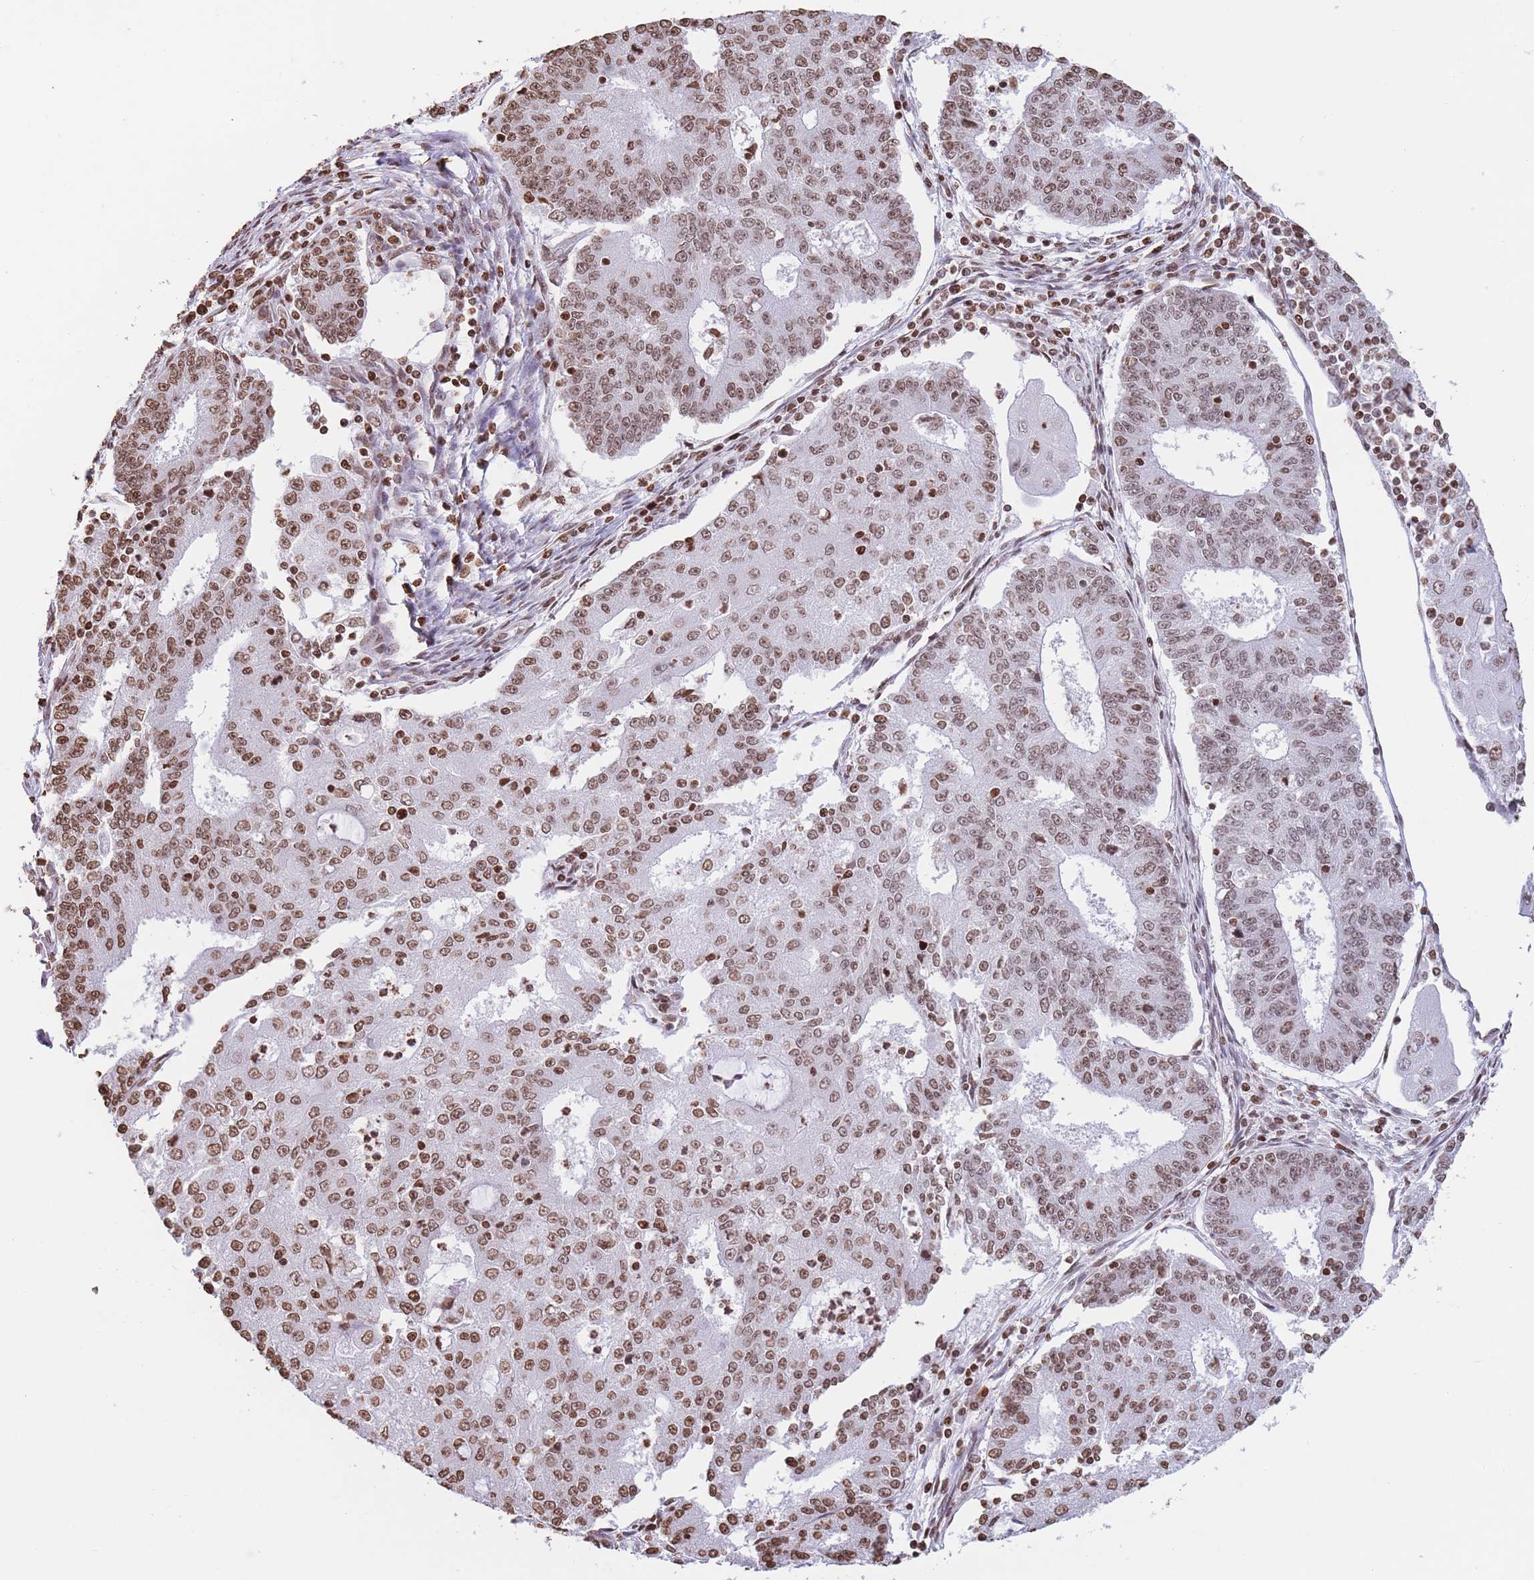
{"staining": {"intensity": "moderate", "quantity": ">75%", "location": "nuclear"}, "tissue": "endometrial cancer", "cell_type": "Tumor cells", "image_type": "cancer", "snomed": [{"axis": "morphology", "description": "Adenocarcinoma, NOS"}, {"axis": "topography", "description": "Endometrium"}], "caption": "Adenocarcinoma (endometrial) stained with a brown dye exhibits moderate nuclear positive positivity in approximately >75% of tumor cells.", "gene": "H2BC11", "patient": {"sex": "female", "age": 56}}